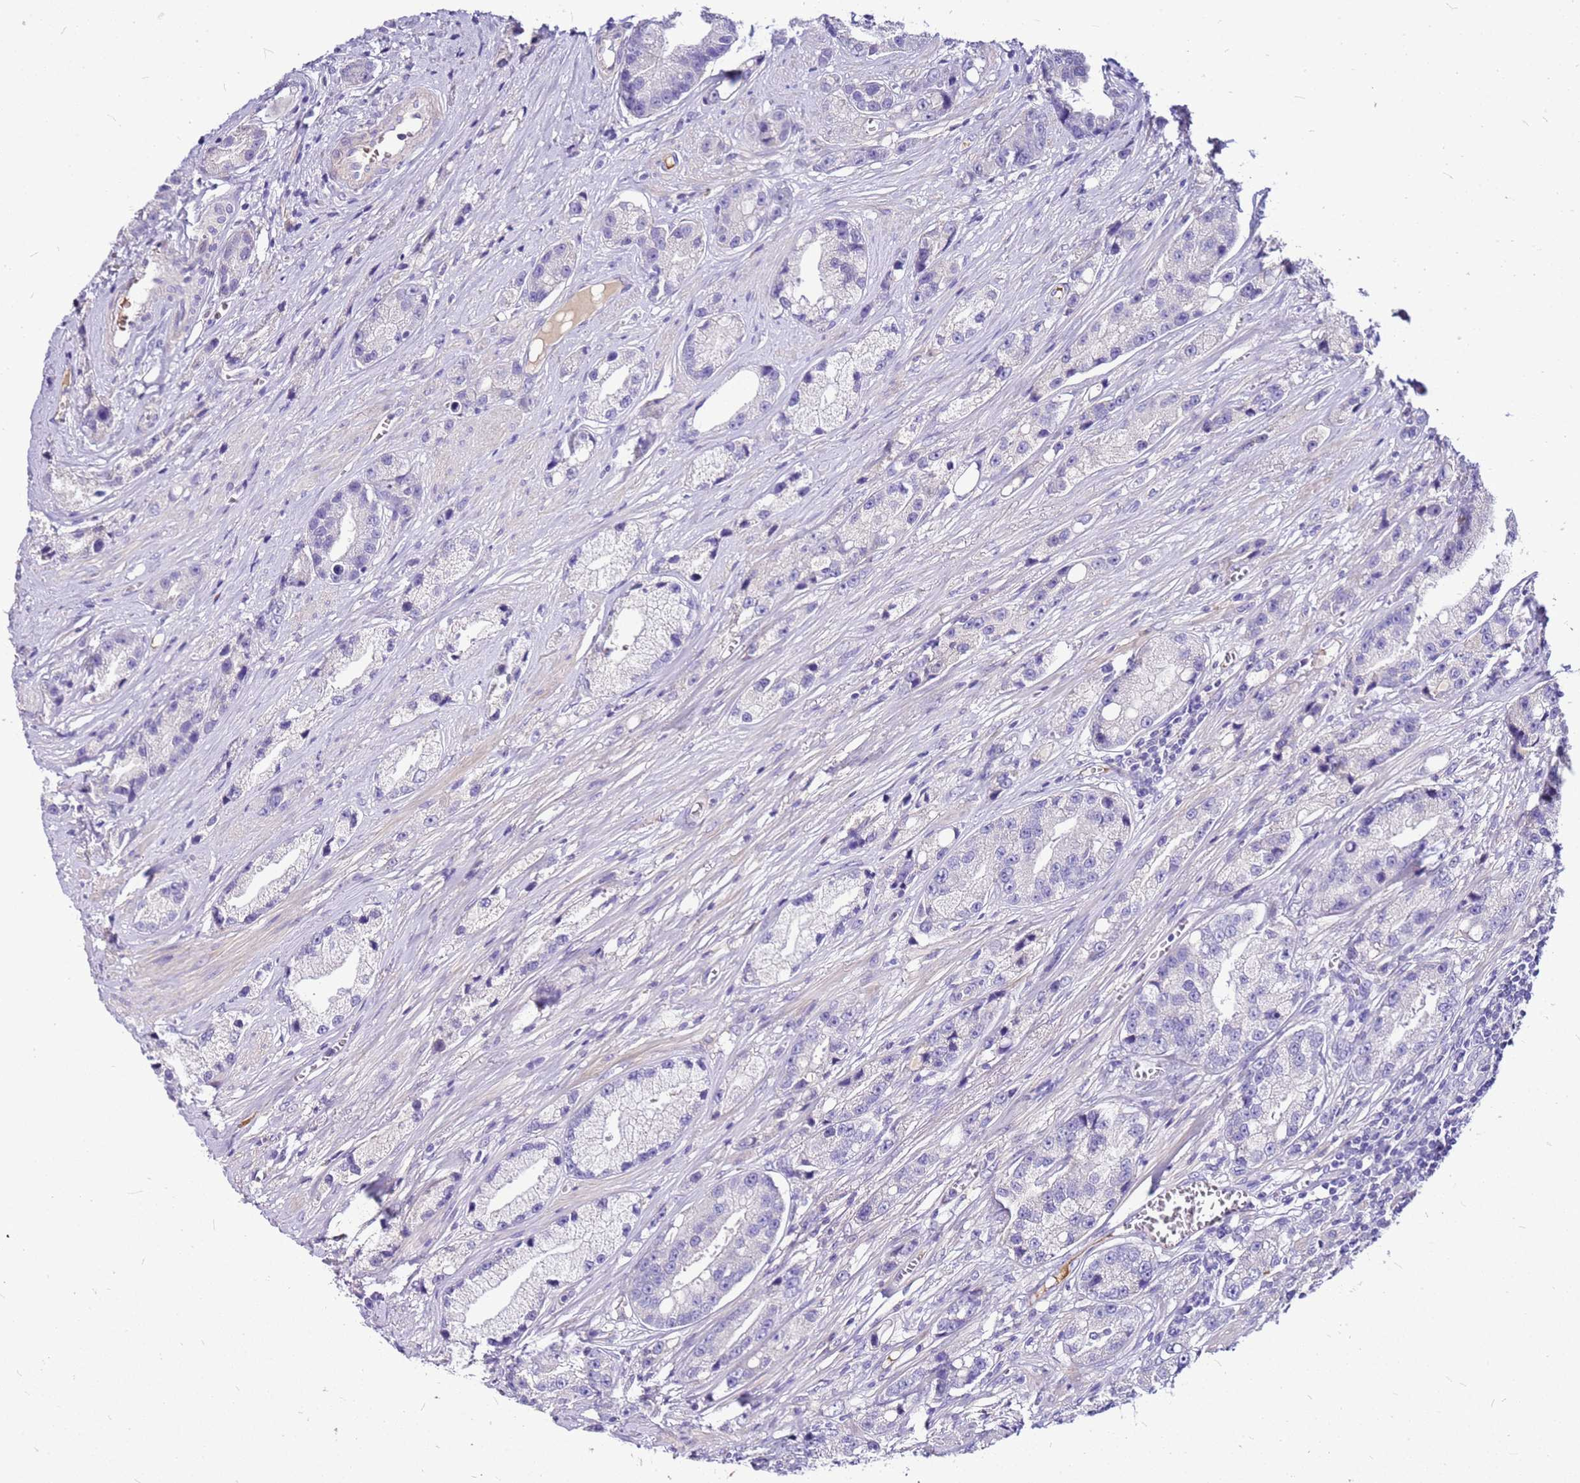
{"staining": {"intensity": "negative", "quantity": "none", "location": "none"}, "tissue": "prostate cancer", "cell_type": "Tumor cells", "image_type": "cancer", "snomed": [{"axis": "morphology", "description": "Adenocarcinoma, High grade"}, {"axis": "topography", "description": "Prostate"}], "caption": "There is no significant expression in tumor cells of prostate cancer (high-grade adenocarcinoma).", "gene": "DCDC2B", "patient": {"sex": "male", "age": 74}}